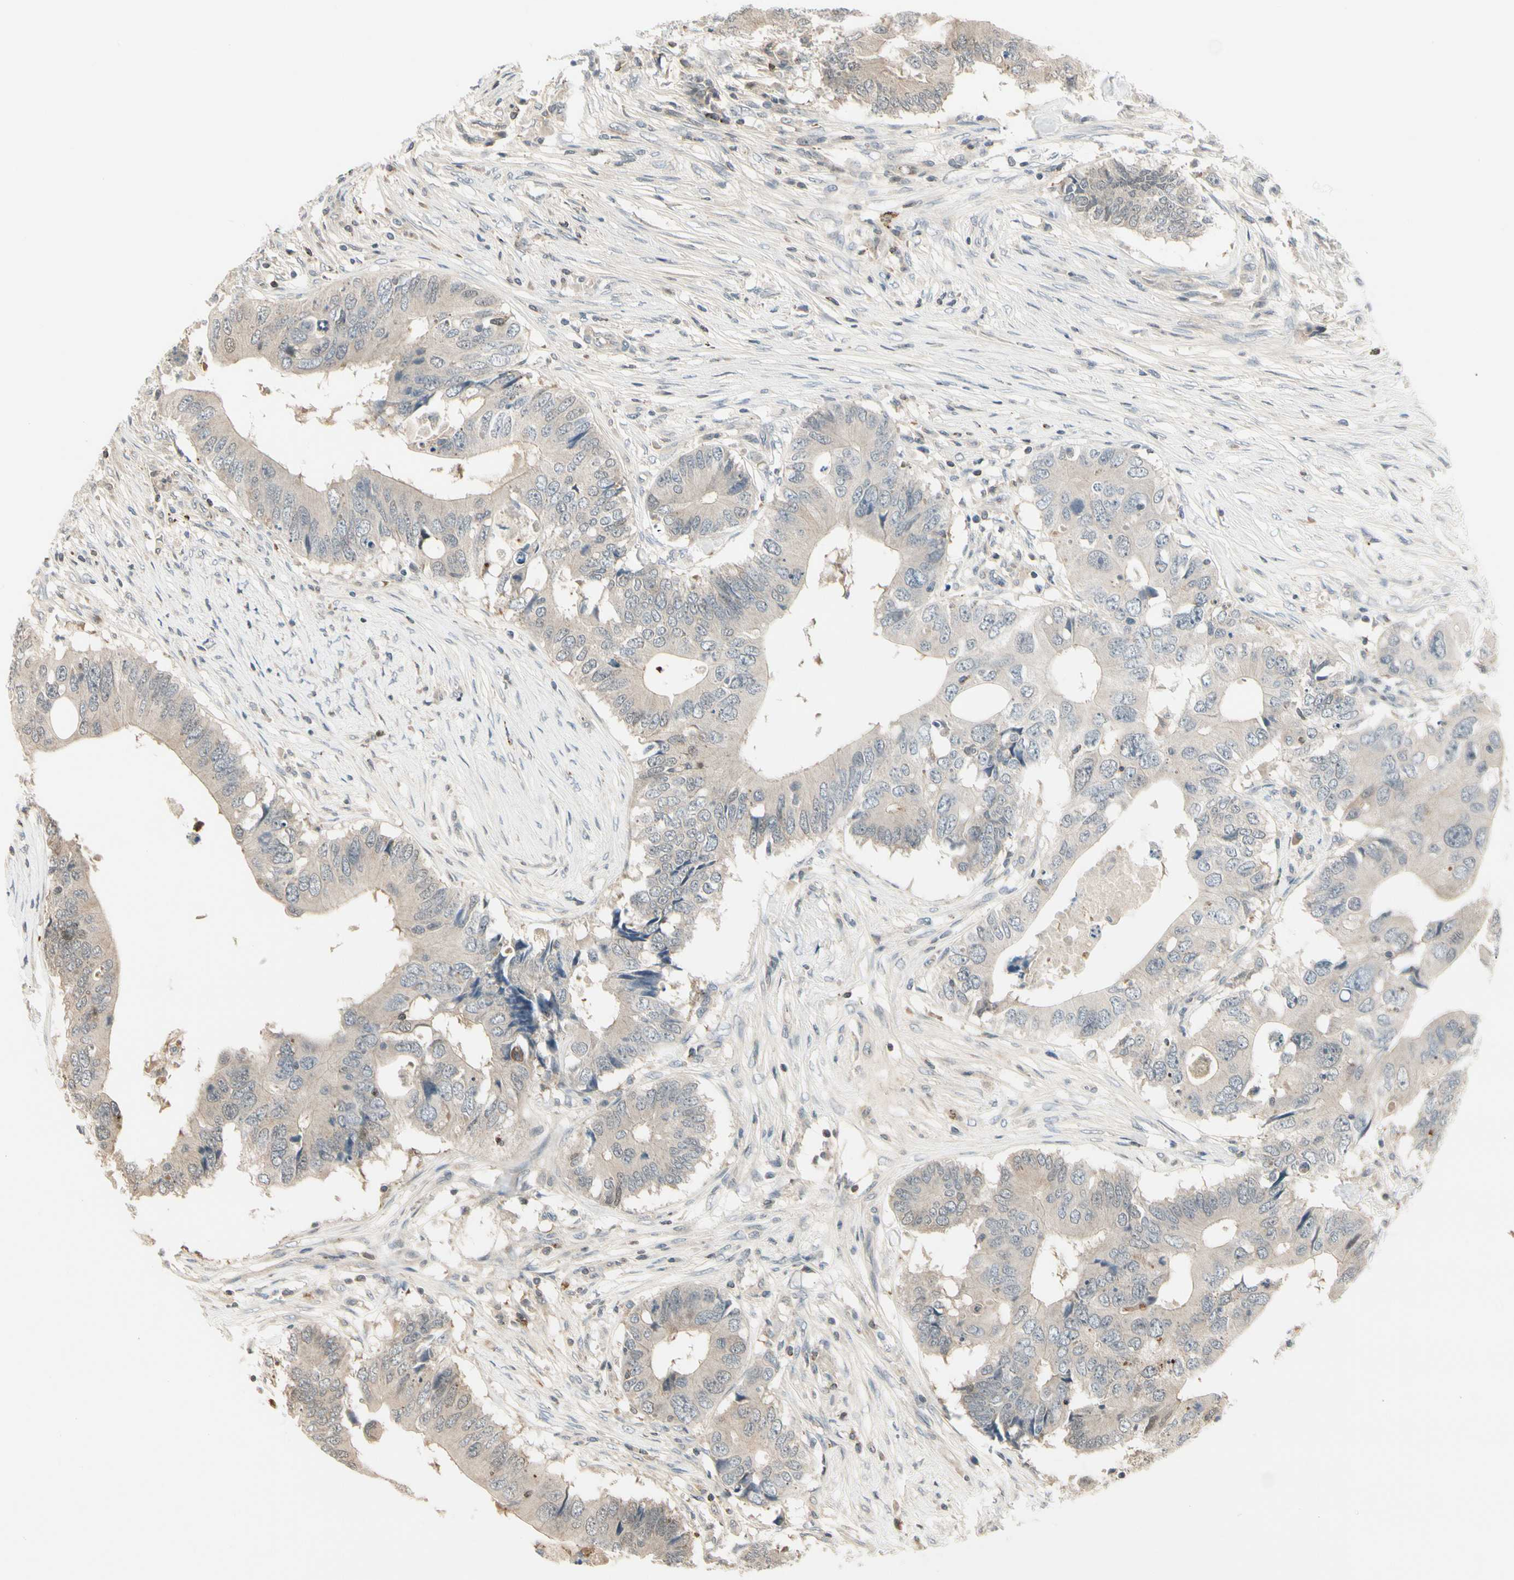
{"staining": {"intensity": "negative", "quantity": "none", "location": "none"}, "tissue": "colorectal cancer", "cell_type": "Tumor cells", "image_type": "cancer", "snomed": [{"axis": "morphology", "description": "Adenocarcinoma, NOS"}, {"axis": "topography", "description": "Colon"}], "caption": "High magnification brightfield microscopy of adenocarcinoma (colorectal) stained with DAB (brown) and counterstained with hematoxylin (blue): tumor cells show no significant staining.", "gene": "EVC", "patient": {"sex": "male", "age": 71}}